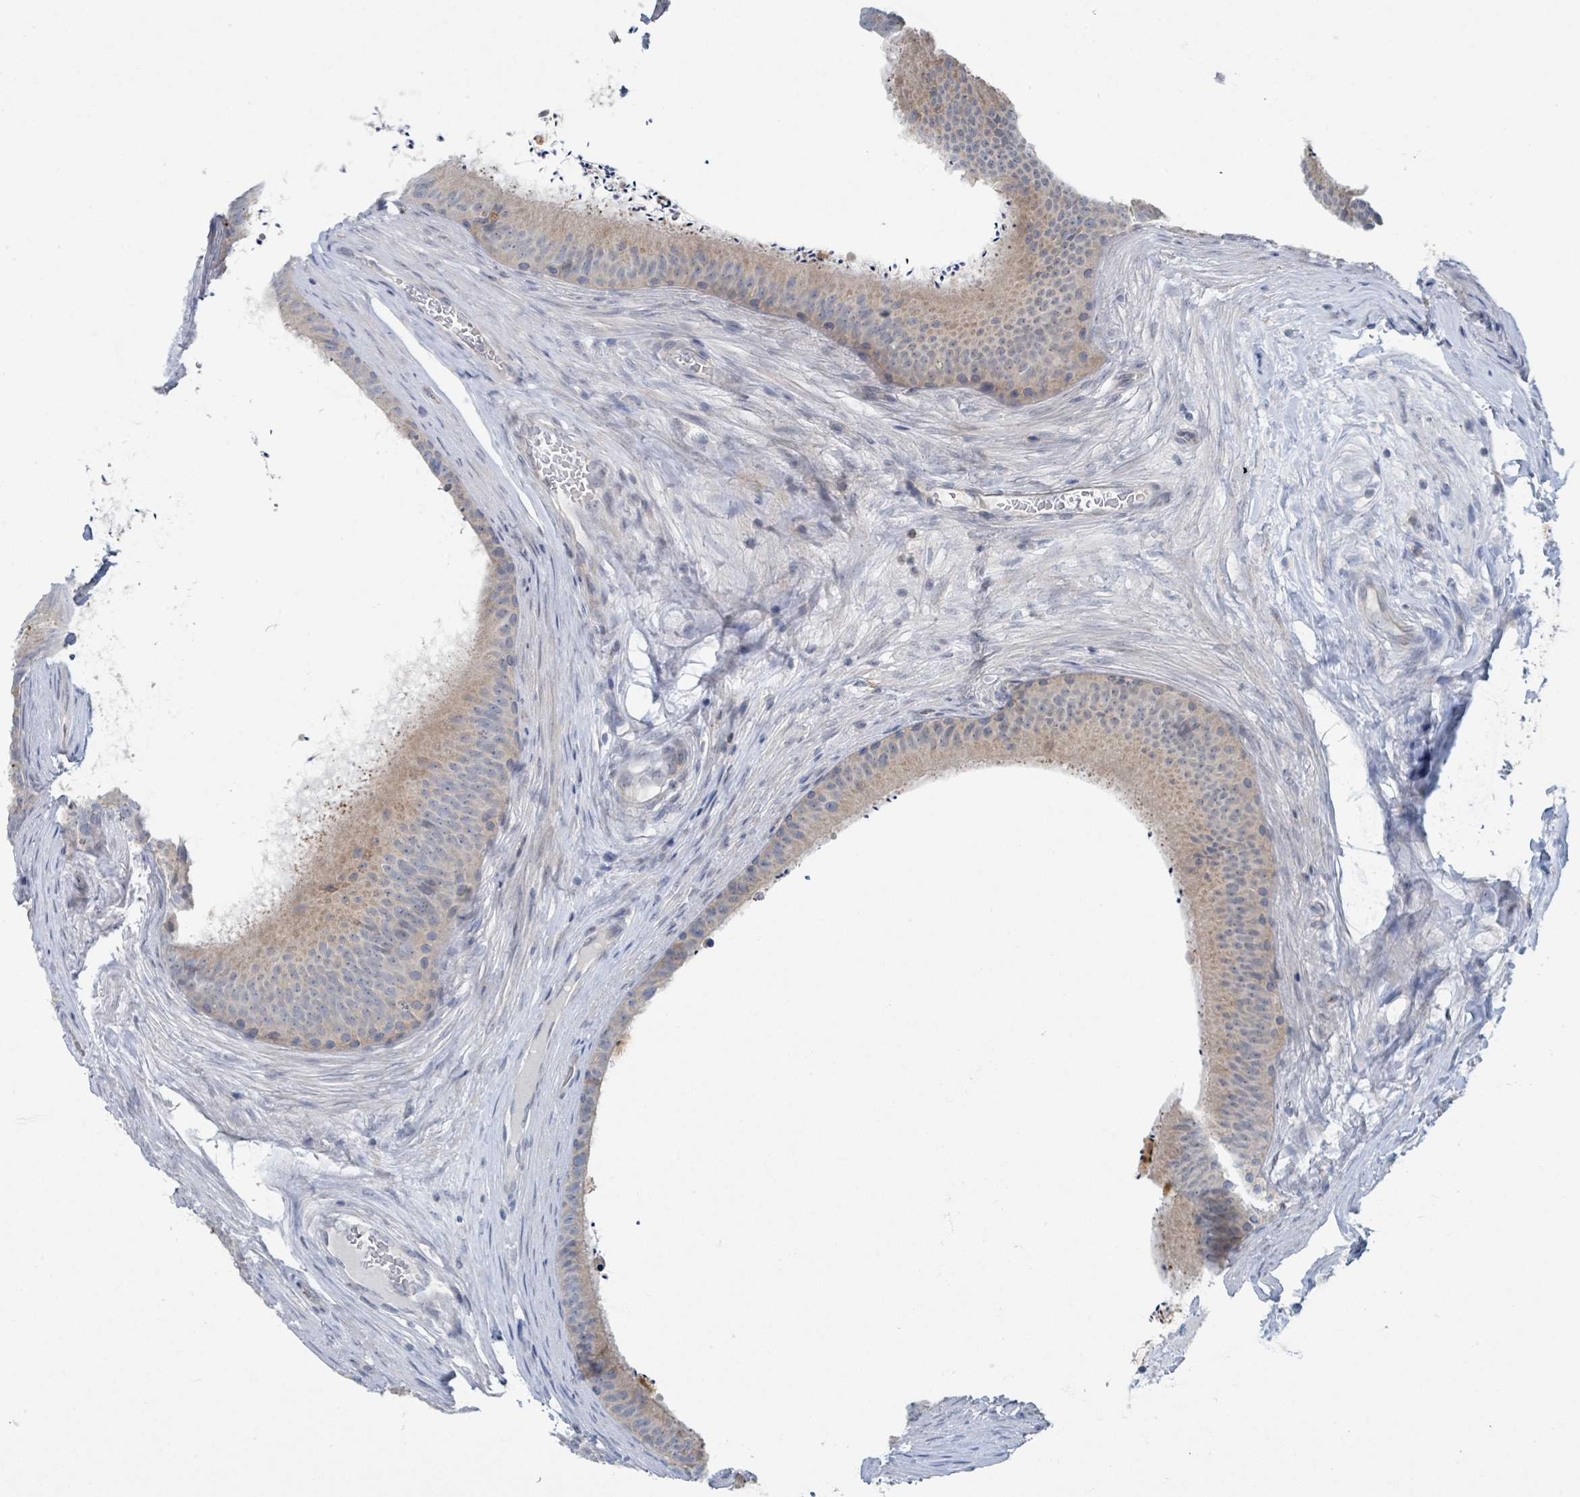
{"staining": {"intensity": "moderate", "quantity": "25%-75%", "location": "cytoplasmic/membranous"}, "tissue": "epididymis", "cell_type": "Glandular cells", "image_type": "normal", "snomed": [{"axis": "morphology", "description": "Normal tissue, NOS"}, {"axis": "topography", "description": "Testis"}, {"axis": "topography", "description": "Epididymis"}], "caption": "The micrograph exhibits immunohistochemical staining of benign epididymis. There is moderate cytoplasmic/membranous positivity is appreciated in about 25%-75% of glandular cells.", "gene": "ANKRD55", "patient": {"sex": "male", "age": 41}}